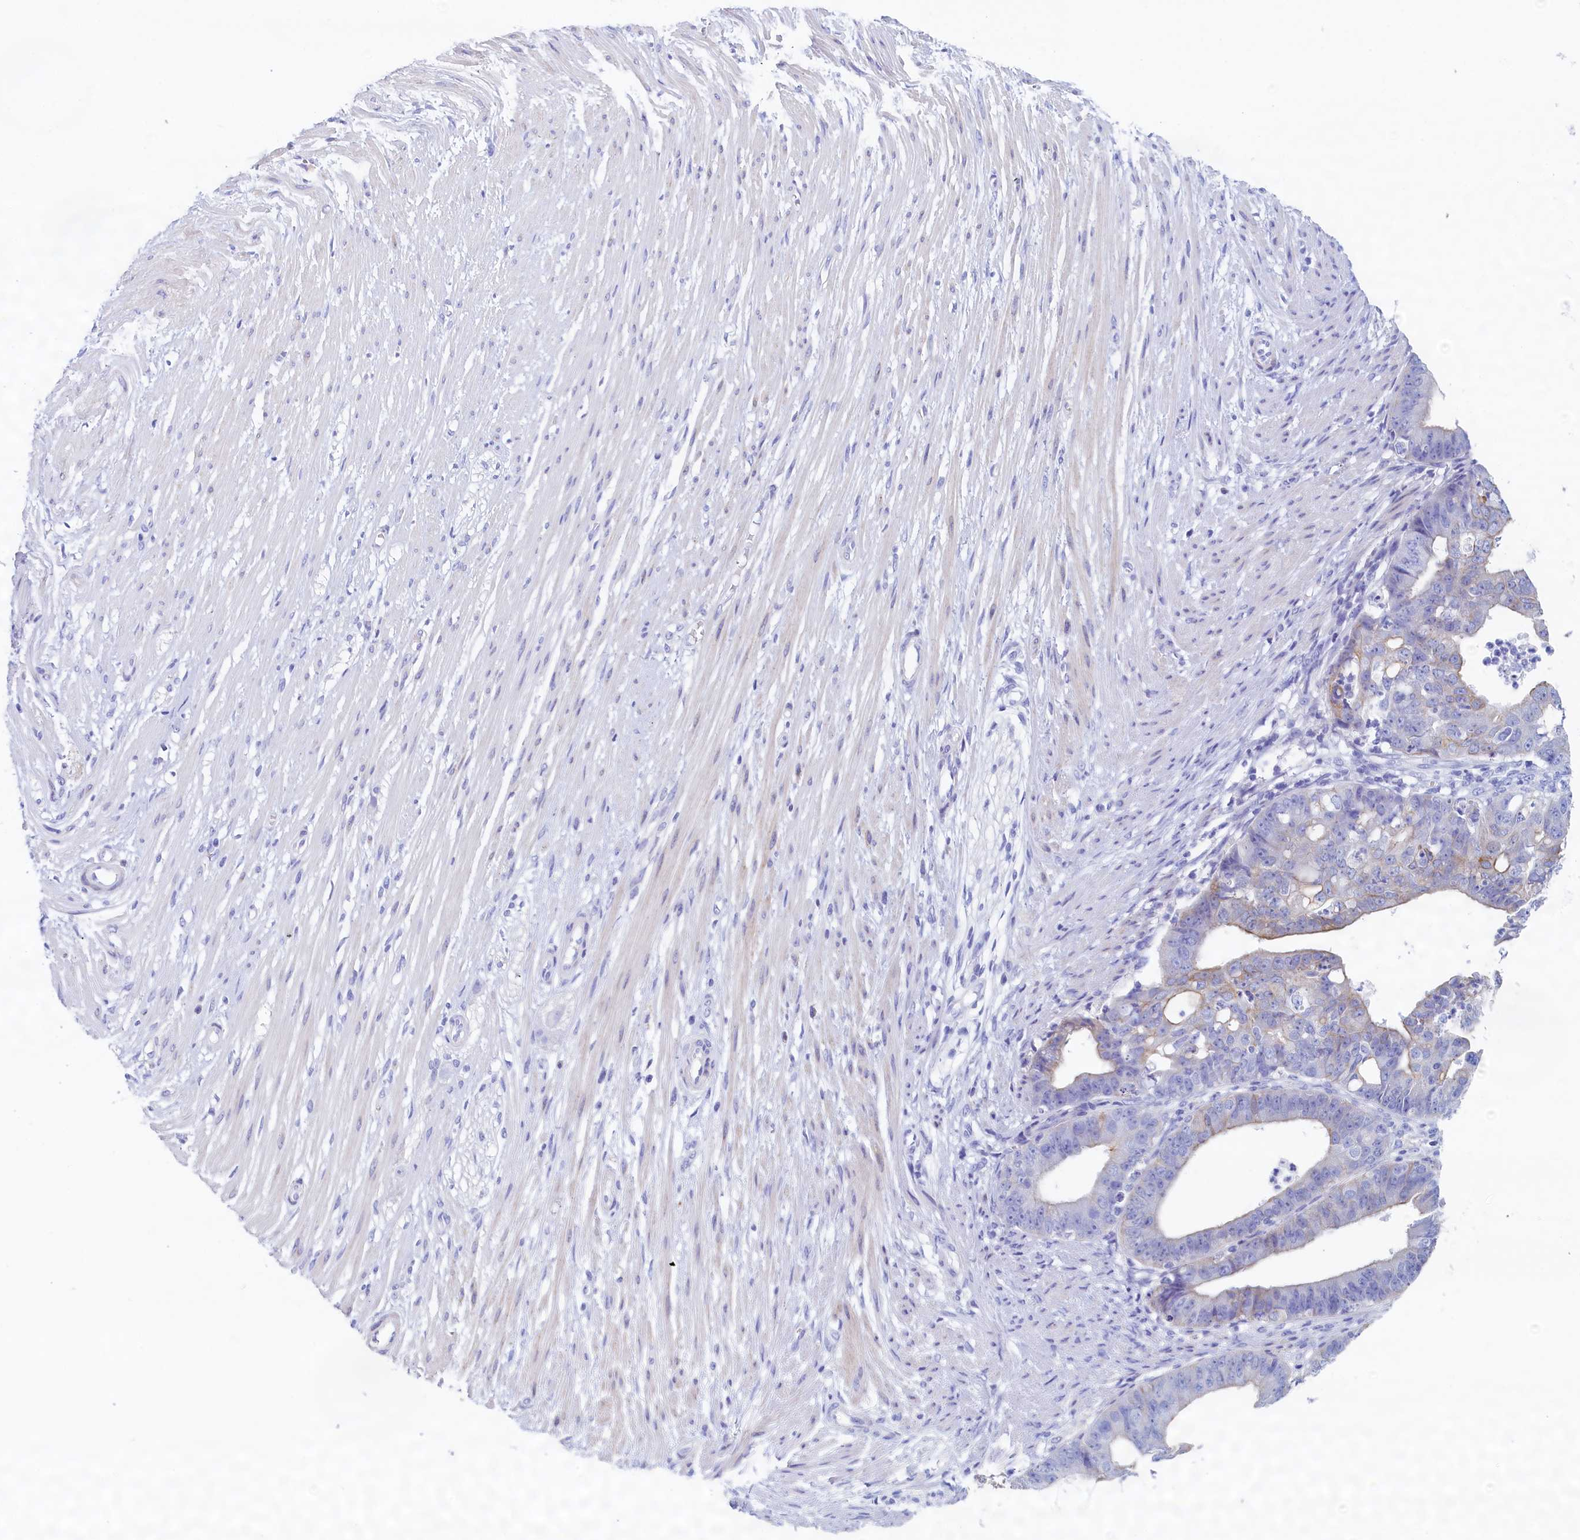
{"staining": {"intensity": "moderate", "quantity": "<25%", "location": "cytoplasmic/membranous"}, "tissue": "ovarian cancer", "cell_type": "Tumor cells", "image_type": "cancer", "snomed": [{"axis": "morphology", "description": "Carcinoma, endometroid"}, {"axis": "topography", "description": "Appendix"}, {"axis": "topography", "description": "Ovary"}], "caption": "Ovarian endometroid carcinoma stained with a brown dye shows moderate cytoplasmic/membranous positive staining in approximately <25% of tumor cells.", "gene": "GUCA1C", "patient": {"sex": "female", "age": 42}}